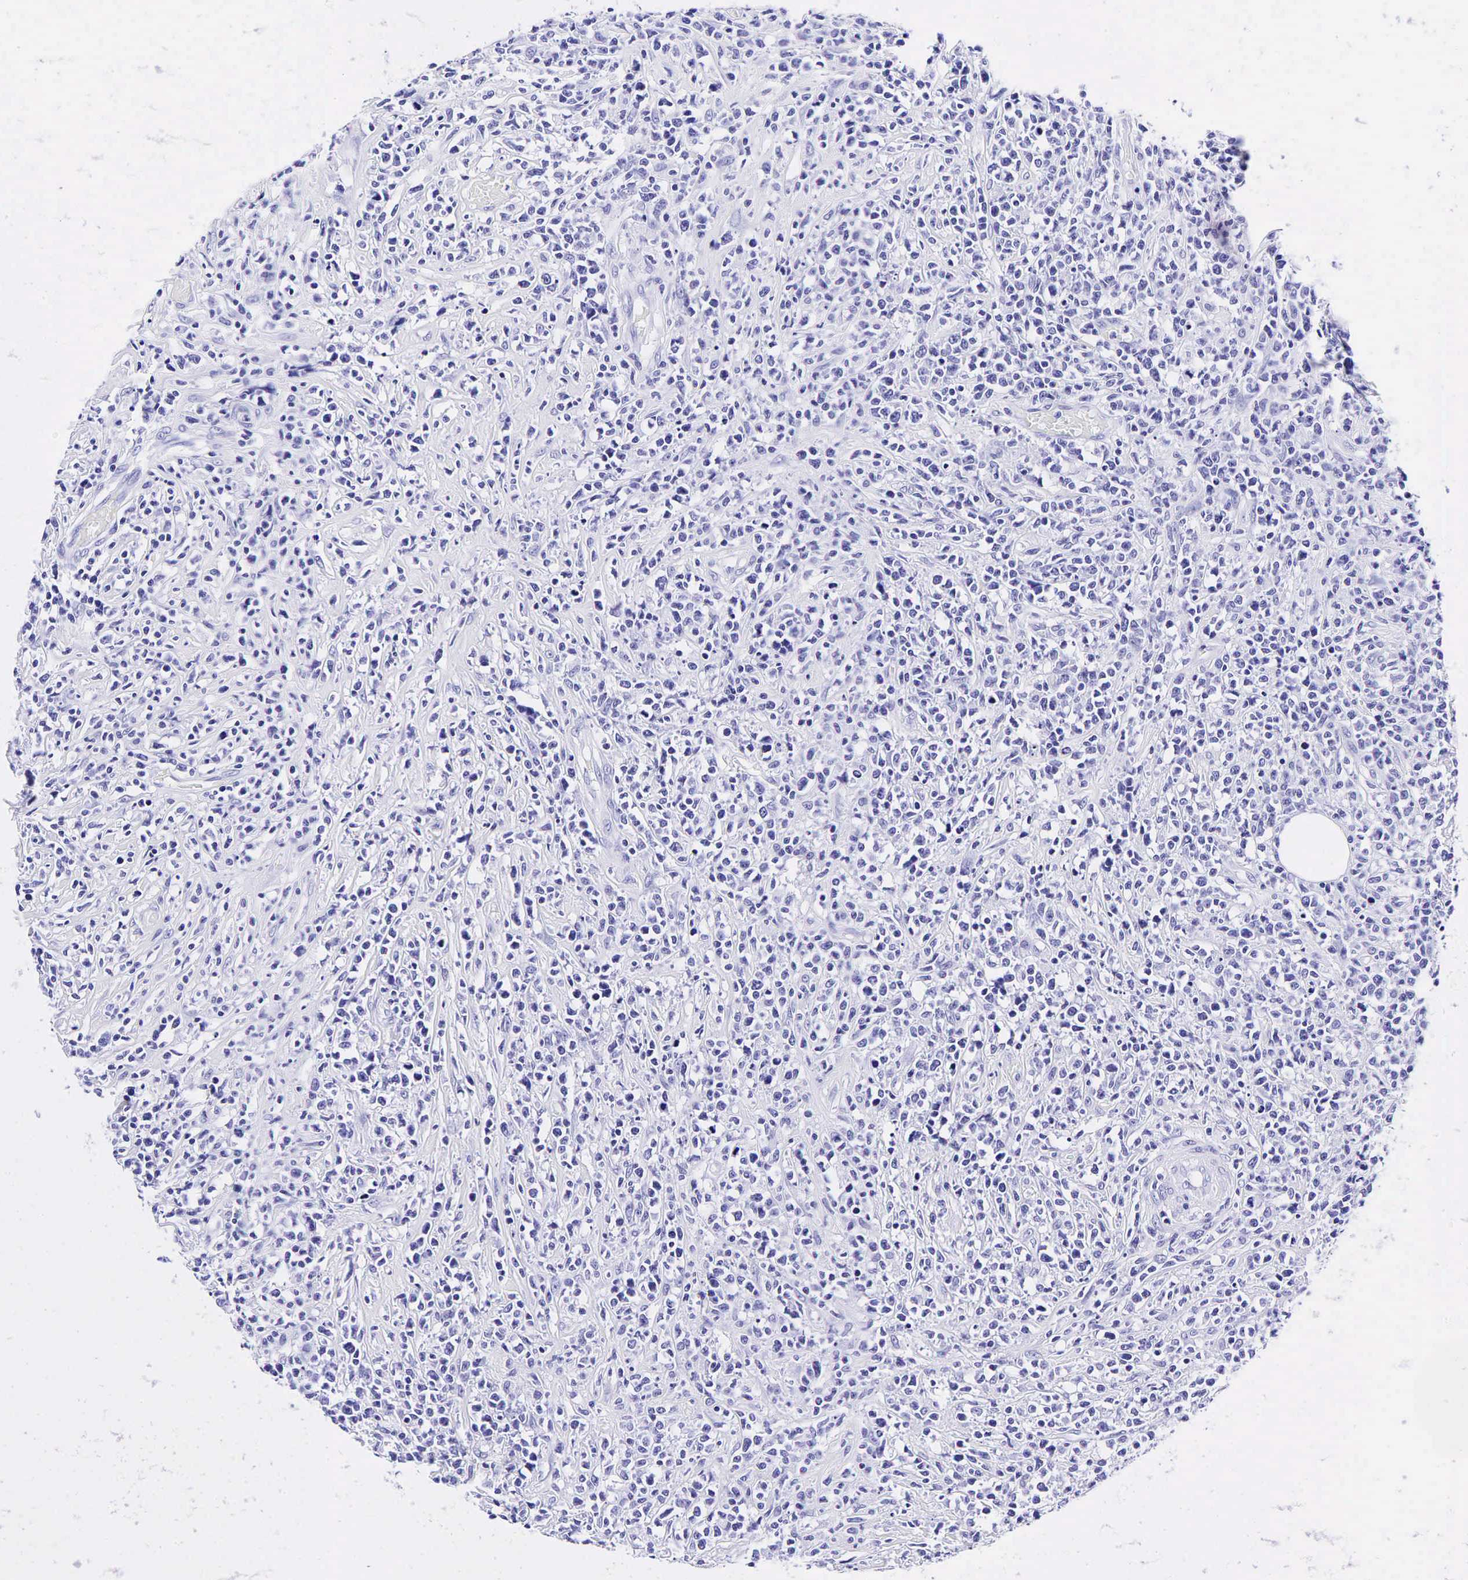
{"staining": {"intensity": "negative", "quantity": "none", "location": "none"}, "tissue": "lymphoma", "cell_type": "Tumor cells", "image_type": "cancer", "snomed": [{"axis": "morphology", "description": "Malignant lymphoma, non-Hodgkin's type, High grade"}, {"axis": "topography", "description": "Colon"}], "caption": "DAB immunohistochemical staining of high-grade malignant lymphoma, non-Hodgkin's type reveals no significant positivity in tumor cells. Nuclei are stained in blue.", "gene": "GAST", "patient": {"sex": "male", "age": 82}}